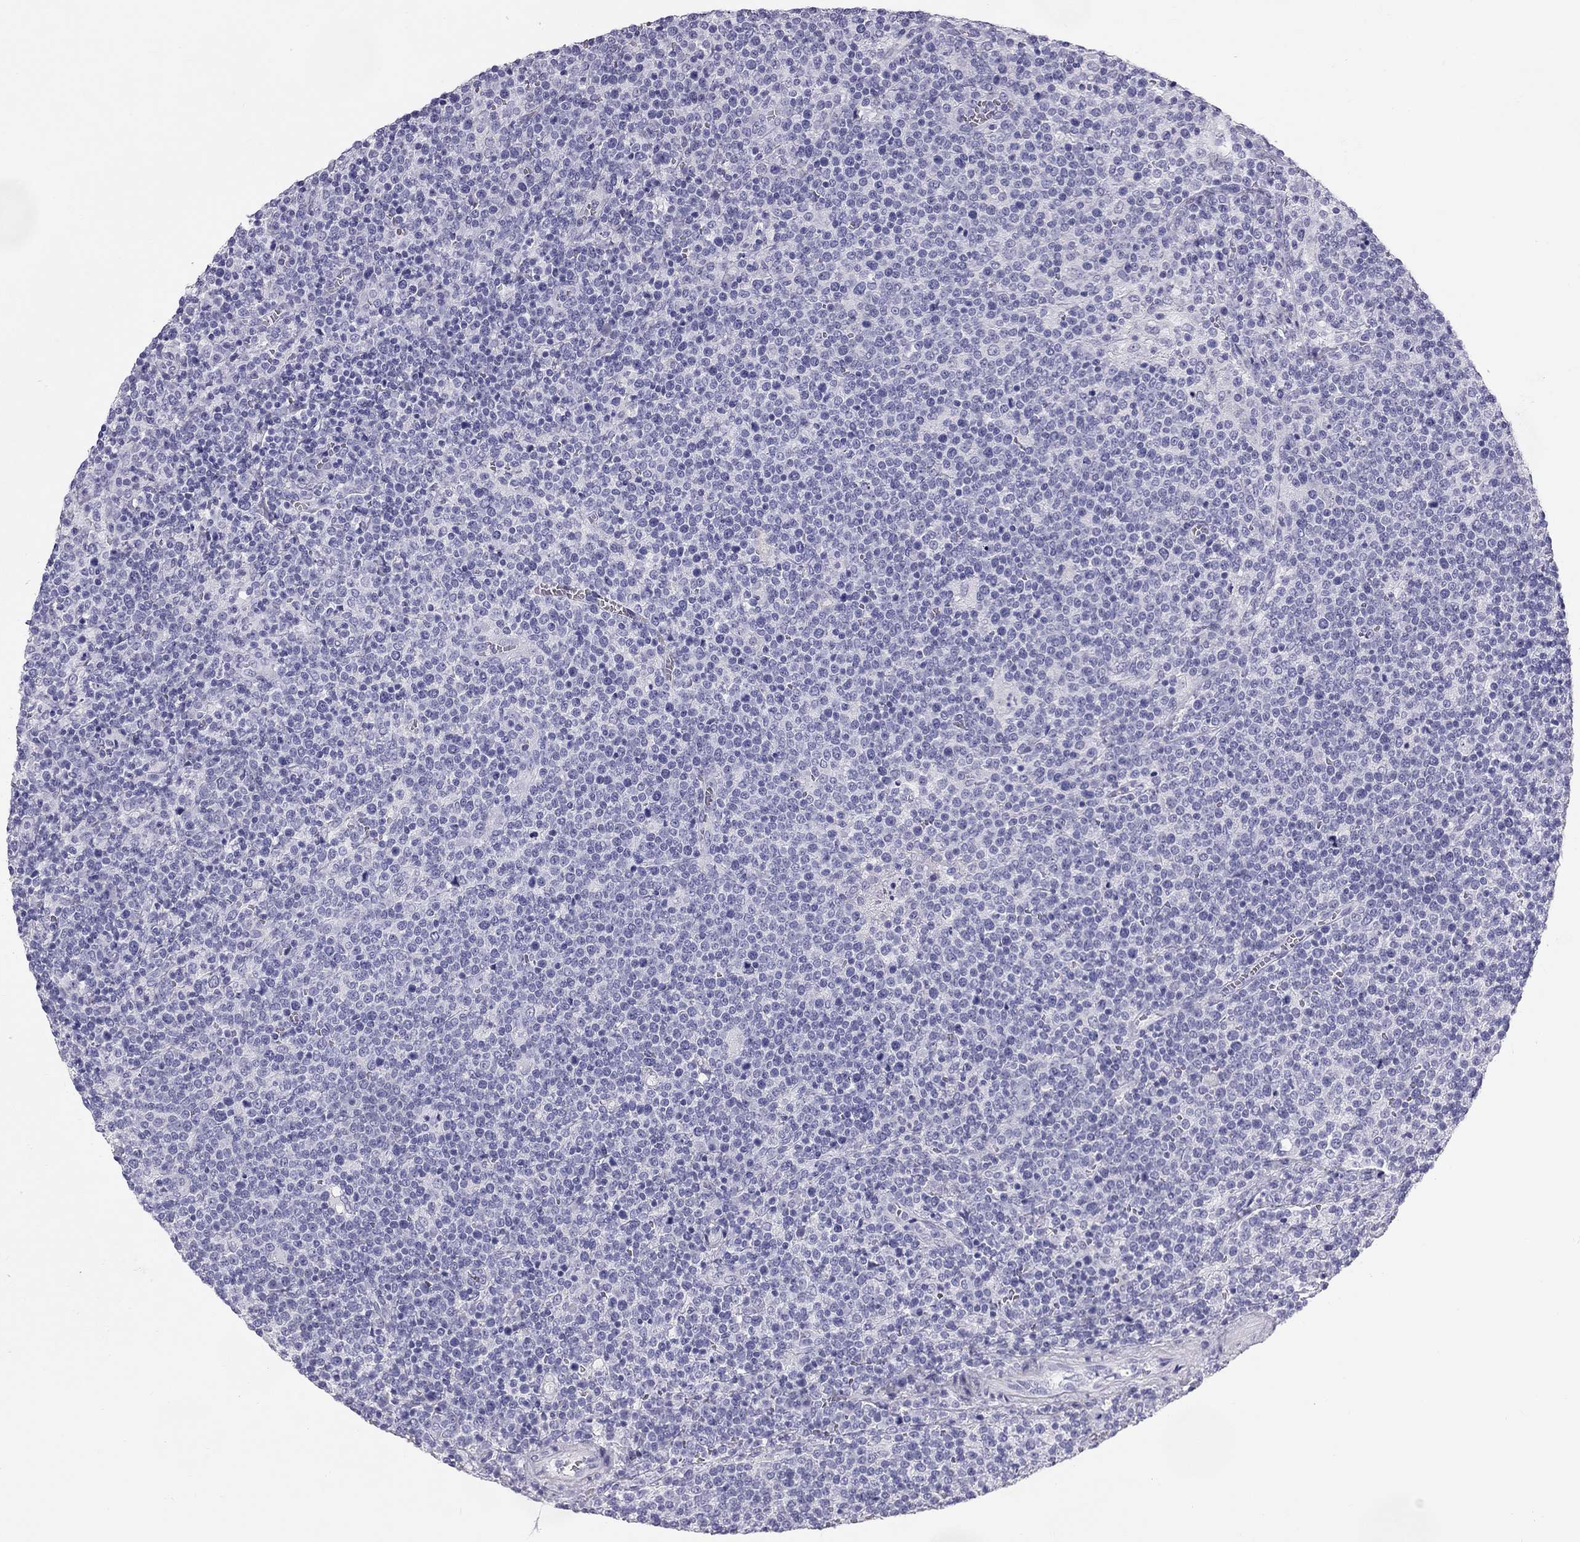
{"staining": {"intensity": "negative", "quantity": "none", "location": "none"}, "tissue": "lymphoma", "cell_type": "Tumor cells", "image_type": "cancer", "snomed": [{"axis": "morphology", "description": "Malignant lymphoma, non-Hodgkin's type, High grade"}, {"axis": "topography", "description": "Lymph node"}], "caption": "Tumor cells are negative for protein expression in human high-grade malignant lymphoma, non-Hodgkin's type.", "gene": "TRPM3", "patient": {"sex": "male", "age": 61}}